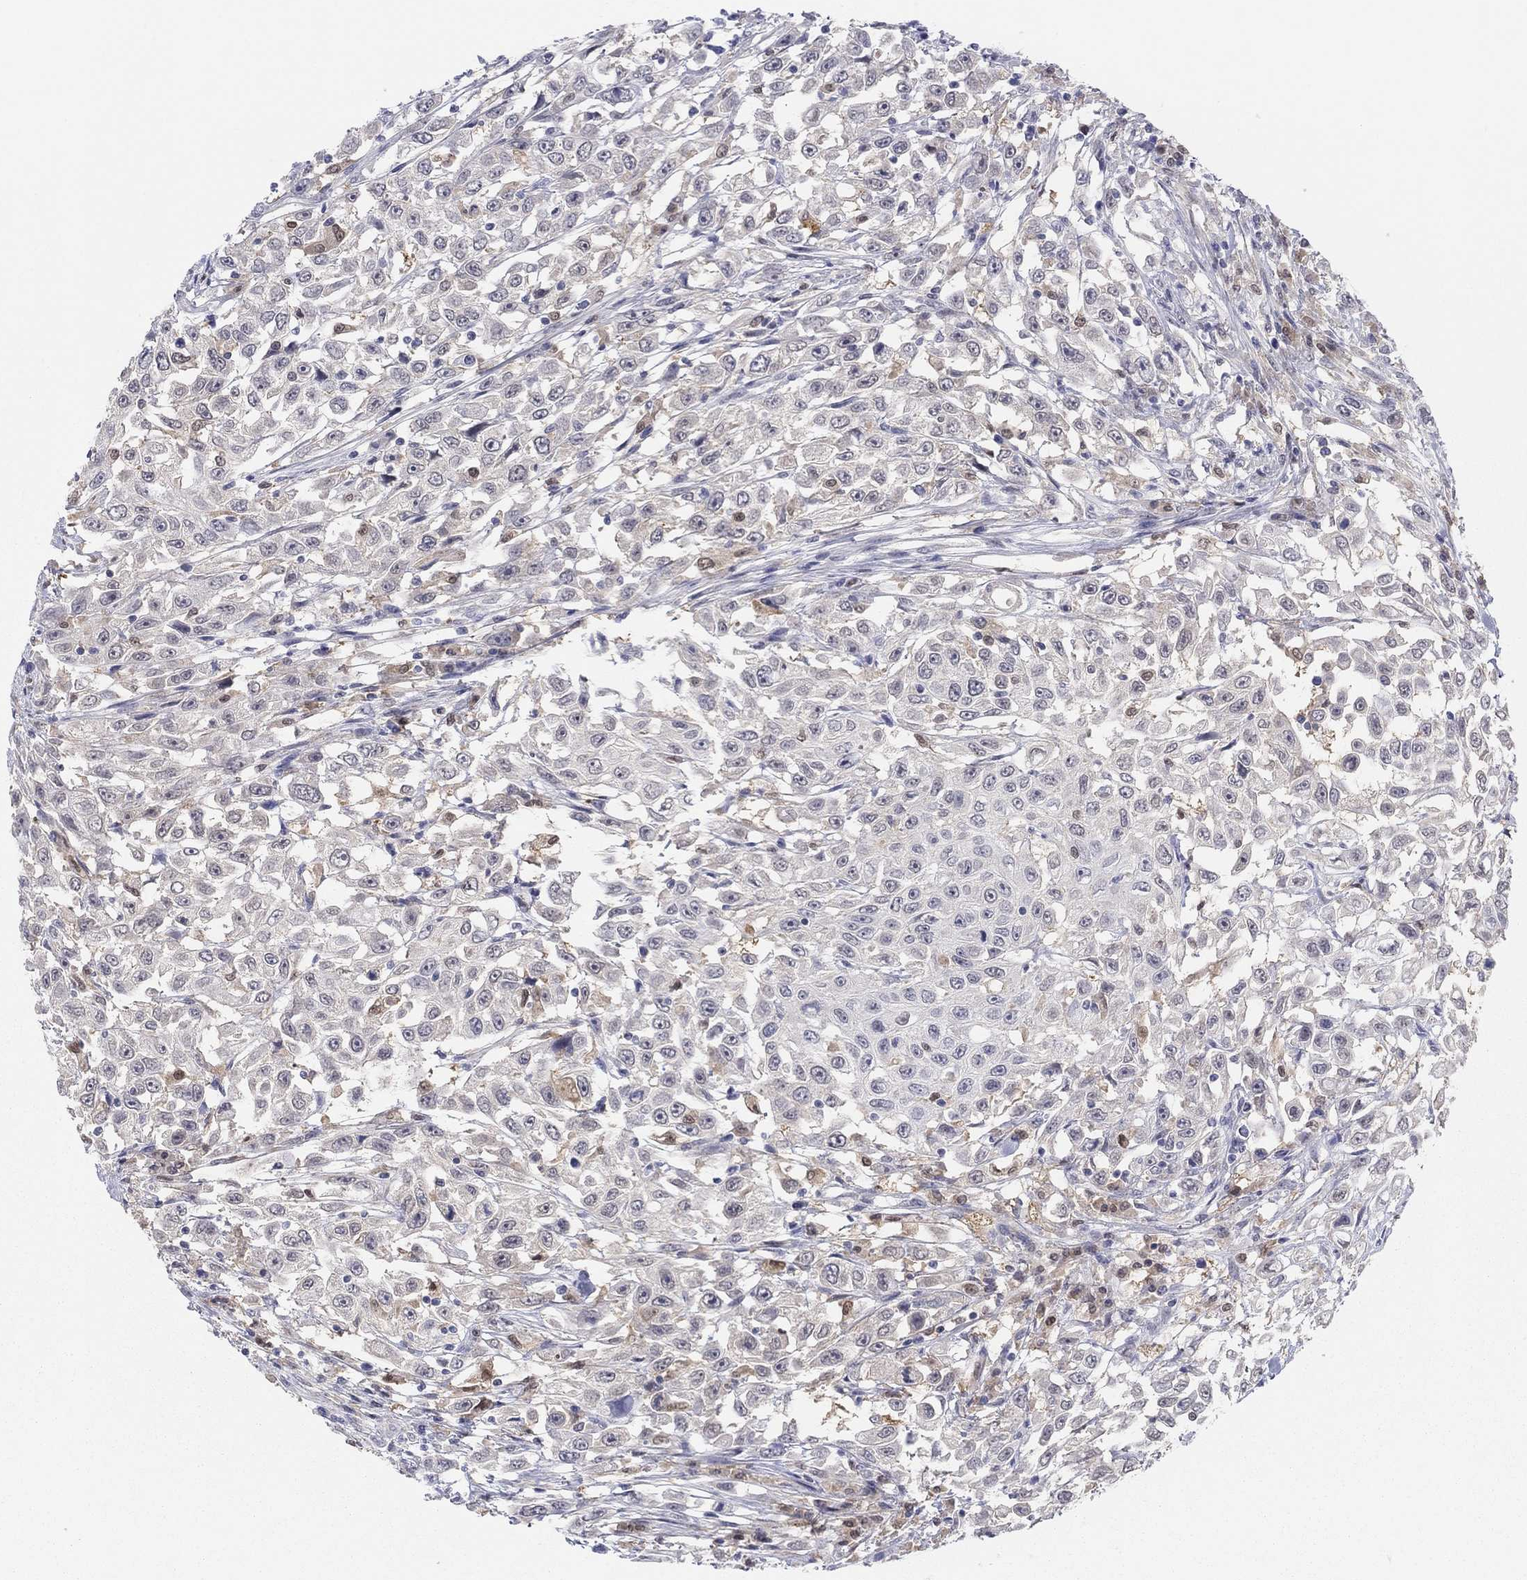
{"staining": {"intensity": "weak", "quantity": "<25%", "location": "cytoplasmic/membranous,nuclear"}, "tissue": "urothelial cancer", "cell_type": "Tumor cells", "image_type": "cancer", "snomed": [{"axis": "morphology", "description": "Urothelial carcinoma, High grade"}, {"axis": "topography", "description": "Urinary bladder"}], "caption": "An immunohistochemistry image of urothelial cancer is shown. There is no staining in tumor cells of urothelial cancer.", "gene": "PDXK", "patient": {"sex": "female", "age": 56}}